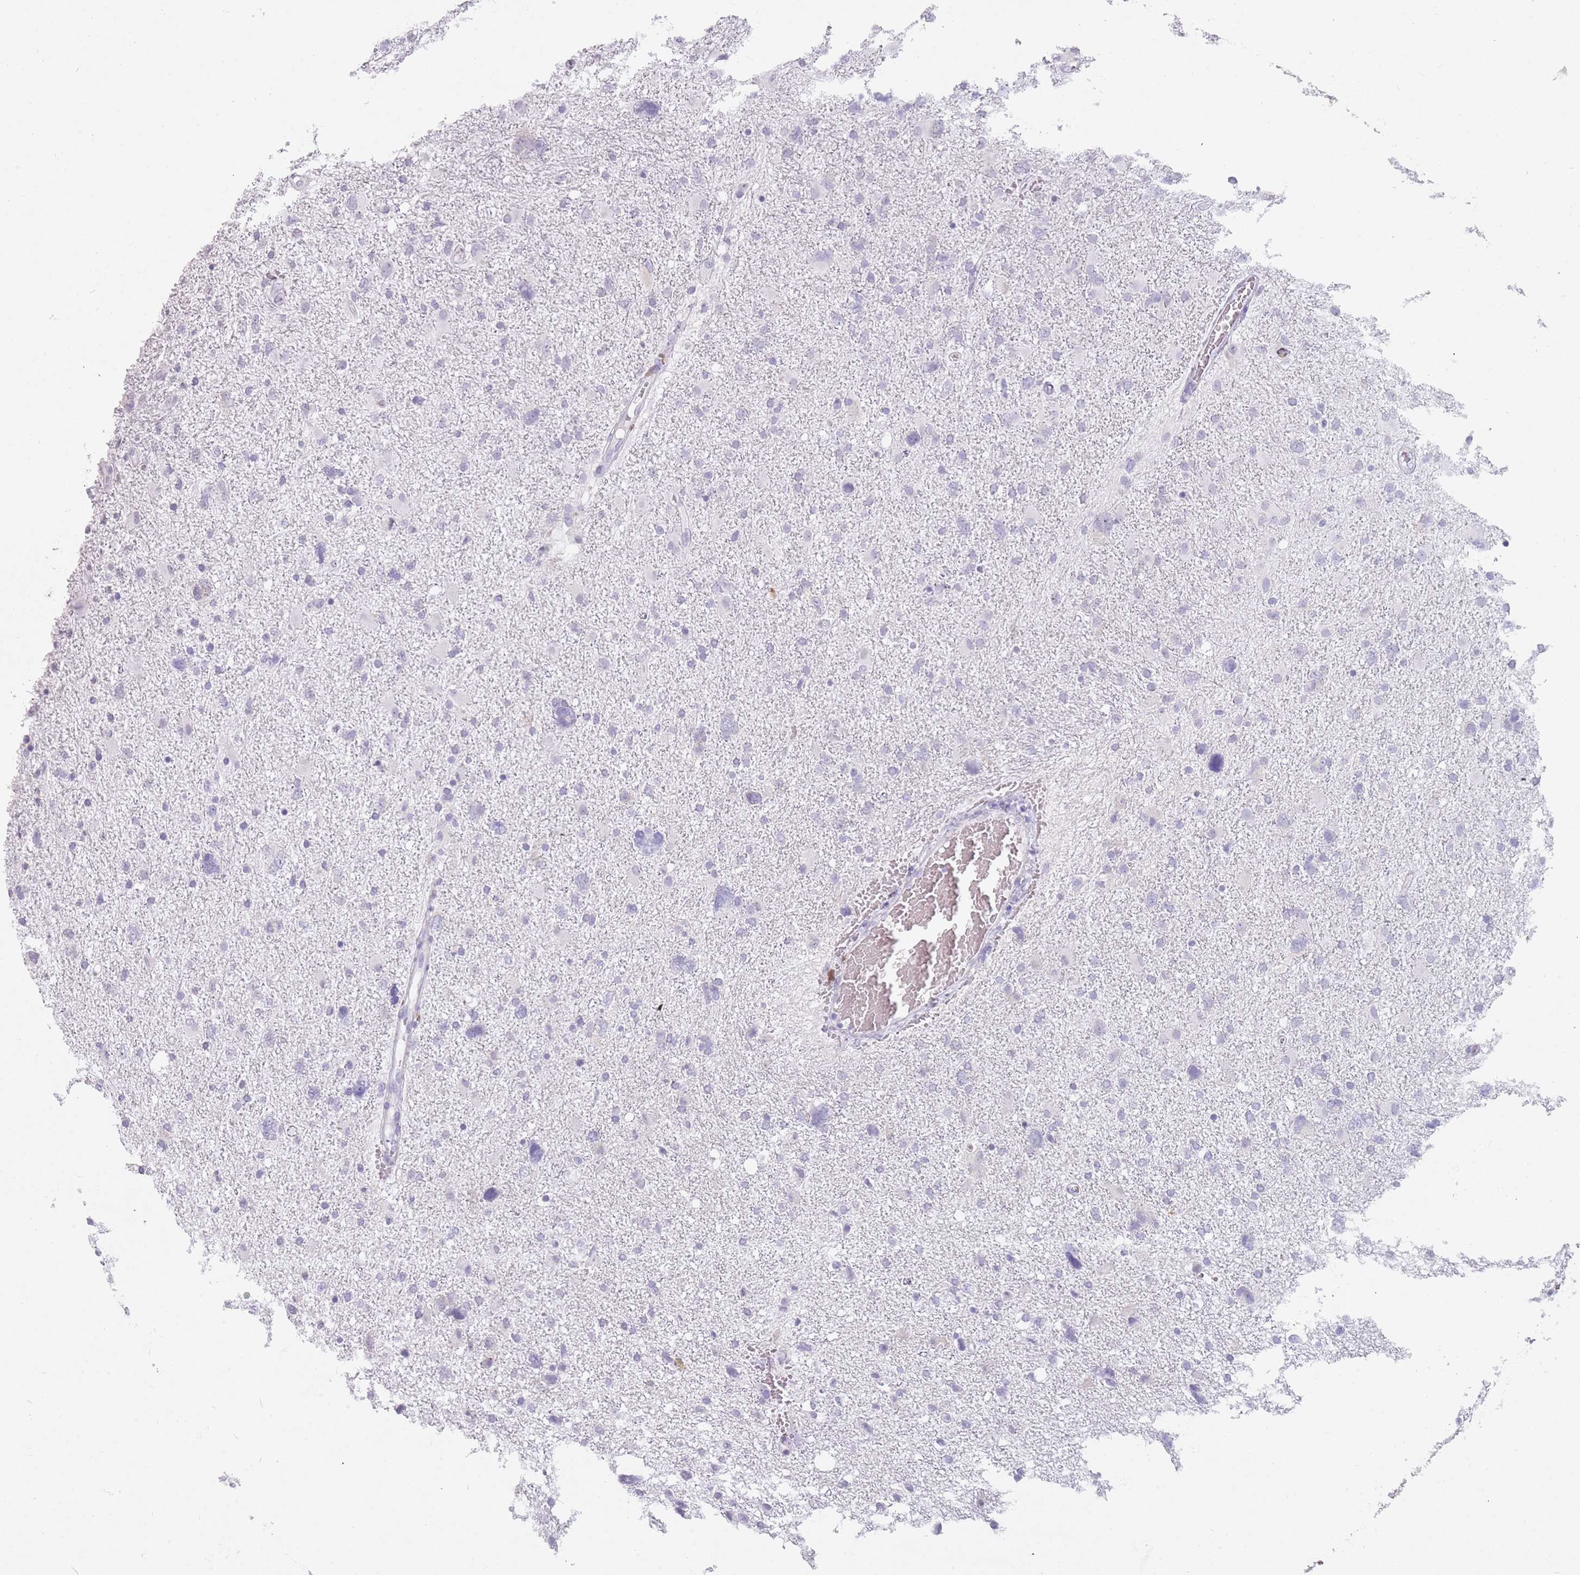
{"staining": {"intensity": "negative", "quantity": "none", "location": "none"}, "tissue": "glioma", "cell_type": "Tumor cells", "image_type": "cancer", "snomed": [{"axis": "morphology", "description": "Glioma, malignant, High grade"}, {"axis": "topography", "description": "Brain"}], "caption": "Immunohistochemistry (IHC) of high-grade glioma (malignant) demonstrates no expression in tumor cells.", "gene": "DDX4", "patient": {"sex": "male", "age": 61}}